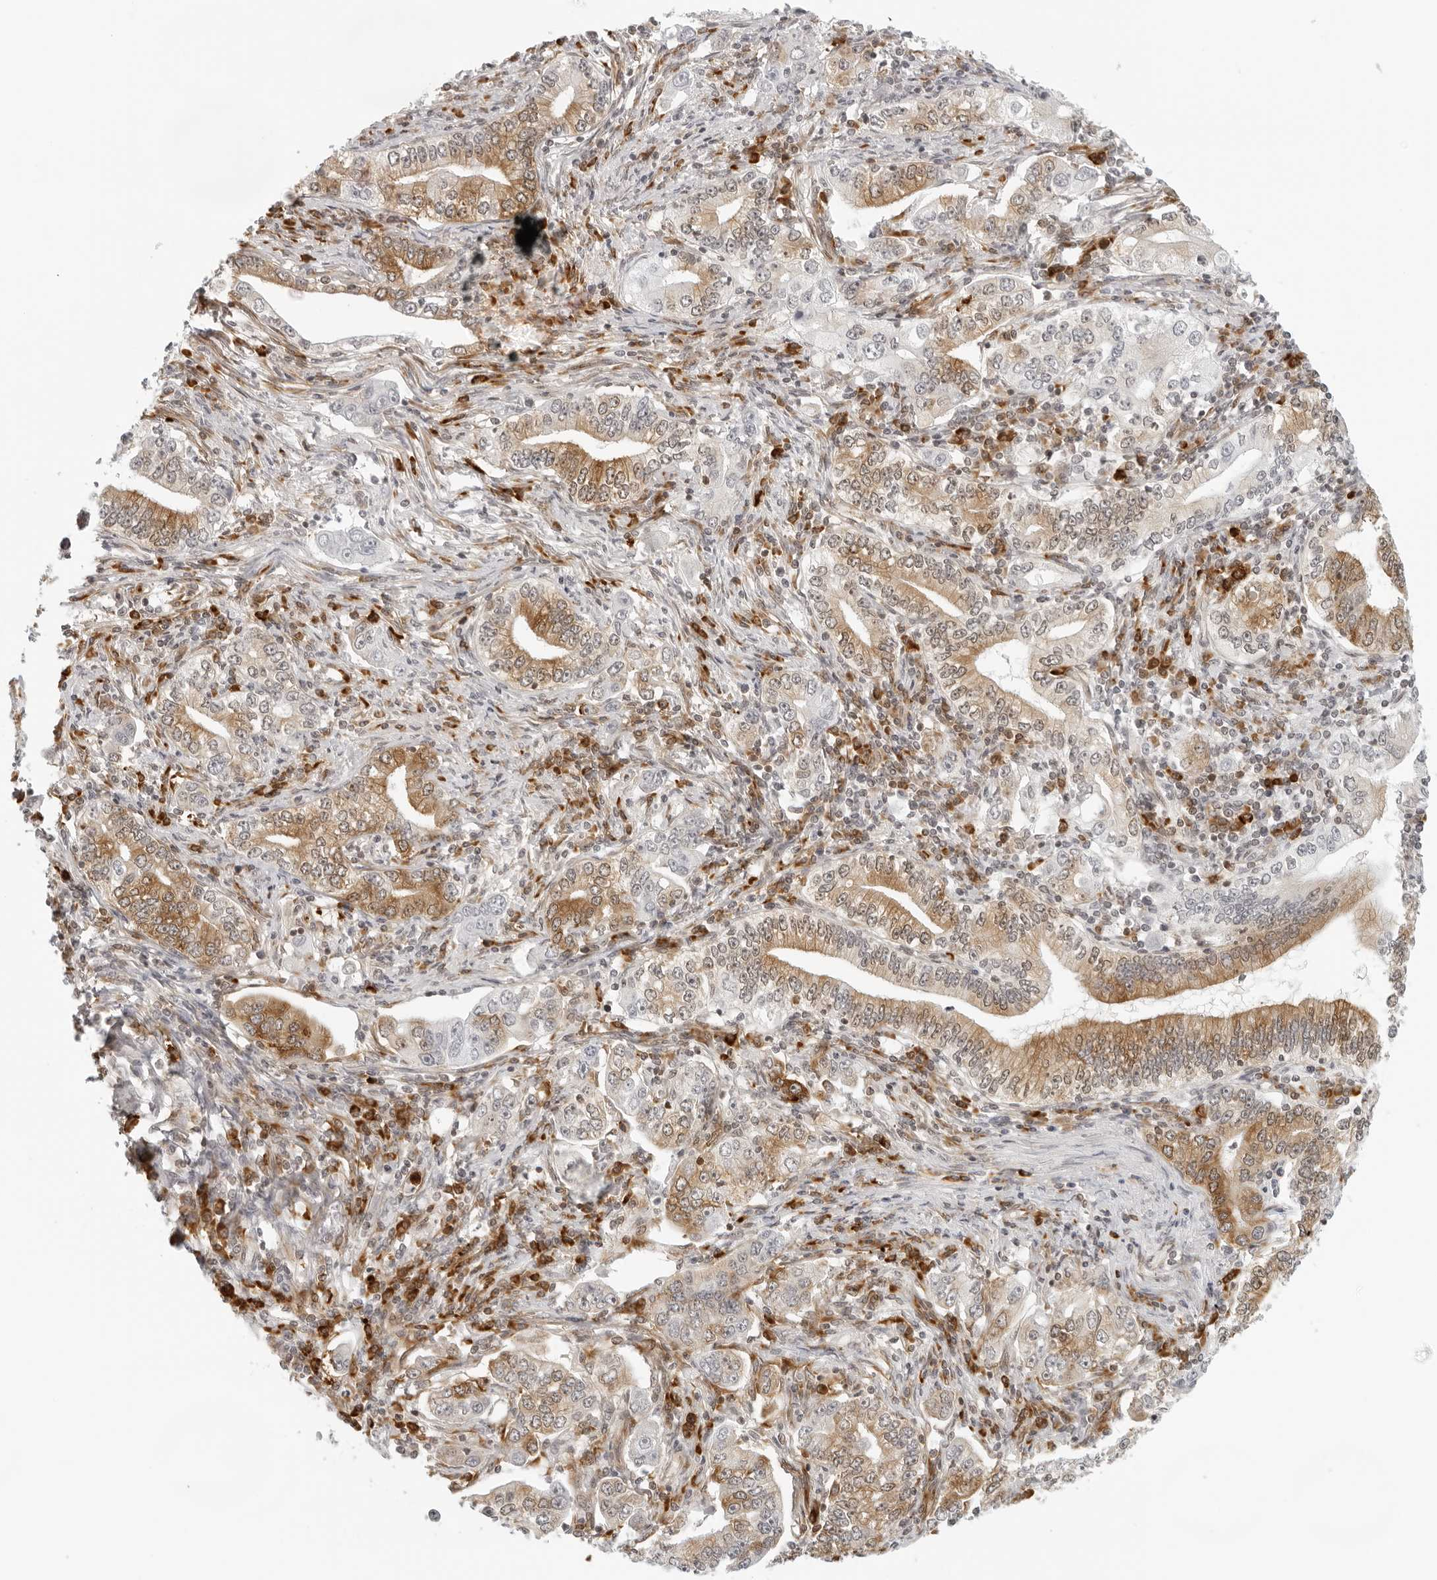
{"staining": {"intensity": "moderate", "quantity": "25%-75%", "location": "cytoplasmic/membranous"}, "tissue": "stomach cancer", "cell_type": "Tumor cells", "image_type": "cancer", "snomed": [{"axis": "morphology", "description": "Adenocarcinoma, NOS"}, {"axis": "topography", "description": "Stomach, lower"}], "caption": "A high-resolution histopathology image shows immunohistochemistry (IHC) staining of stomach adenocarcinoma, which reveals moderate cytoplasmic/membranous staining in approximately 25%-75% of tumor cells. Immunohistochemistry (ihc) stains the protein of interest in brown and the nuclei are stained blue.", "gene": "EIF4G1", "patient": {"sex": "female", "age": 72}}